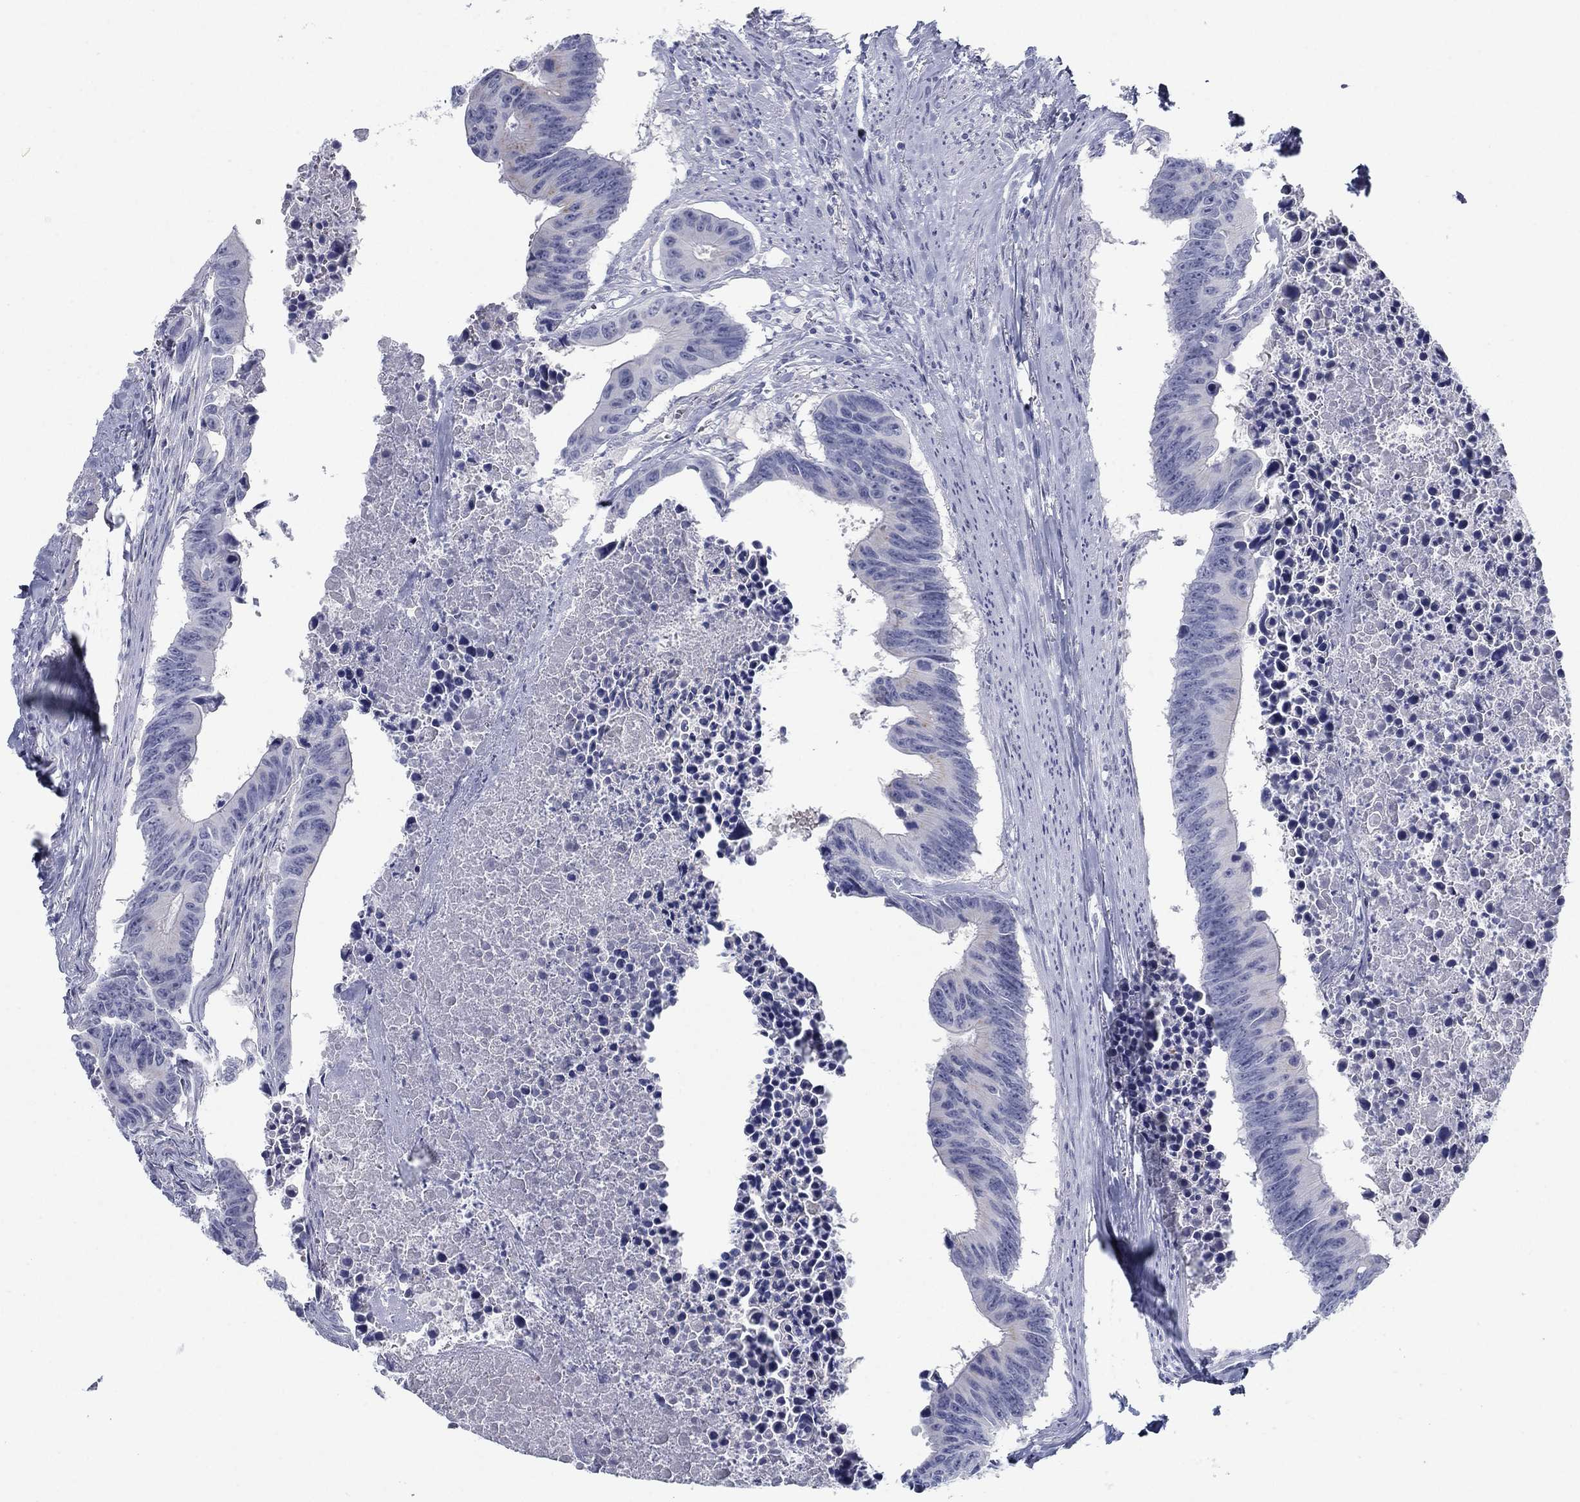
{"staining": {"intensity": "negative", "quantity": "none", "location": "none"}, "tissue": "colorectal cancer", "cell_type": "Tumor cells", "image_type": "cancer", "snomed": [{"axis": "morphology", "description": "Adenocarcinoma, NOS"}, {"axis": "topography", "description": "Colon"}], "caption": "Colorectal cancer was stained to show a protein in brown. There is no significant expression in tumor cells.", "gene": "DNAL1", "patient": {"sex": "female", "age": 87}}